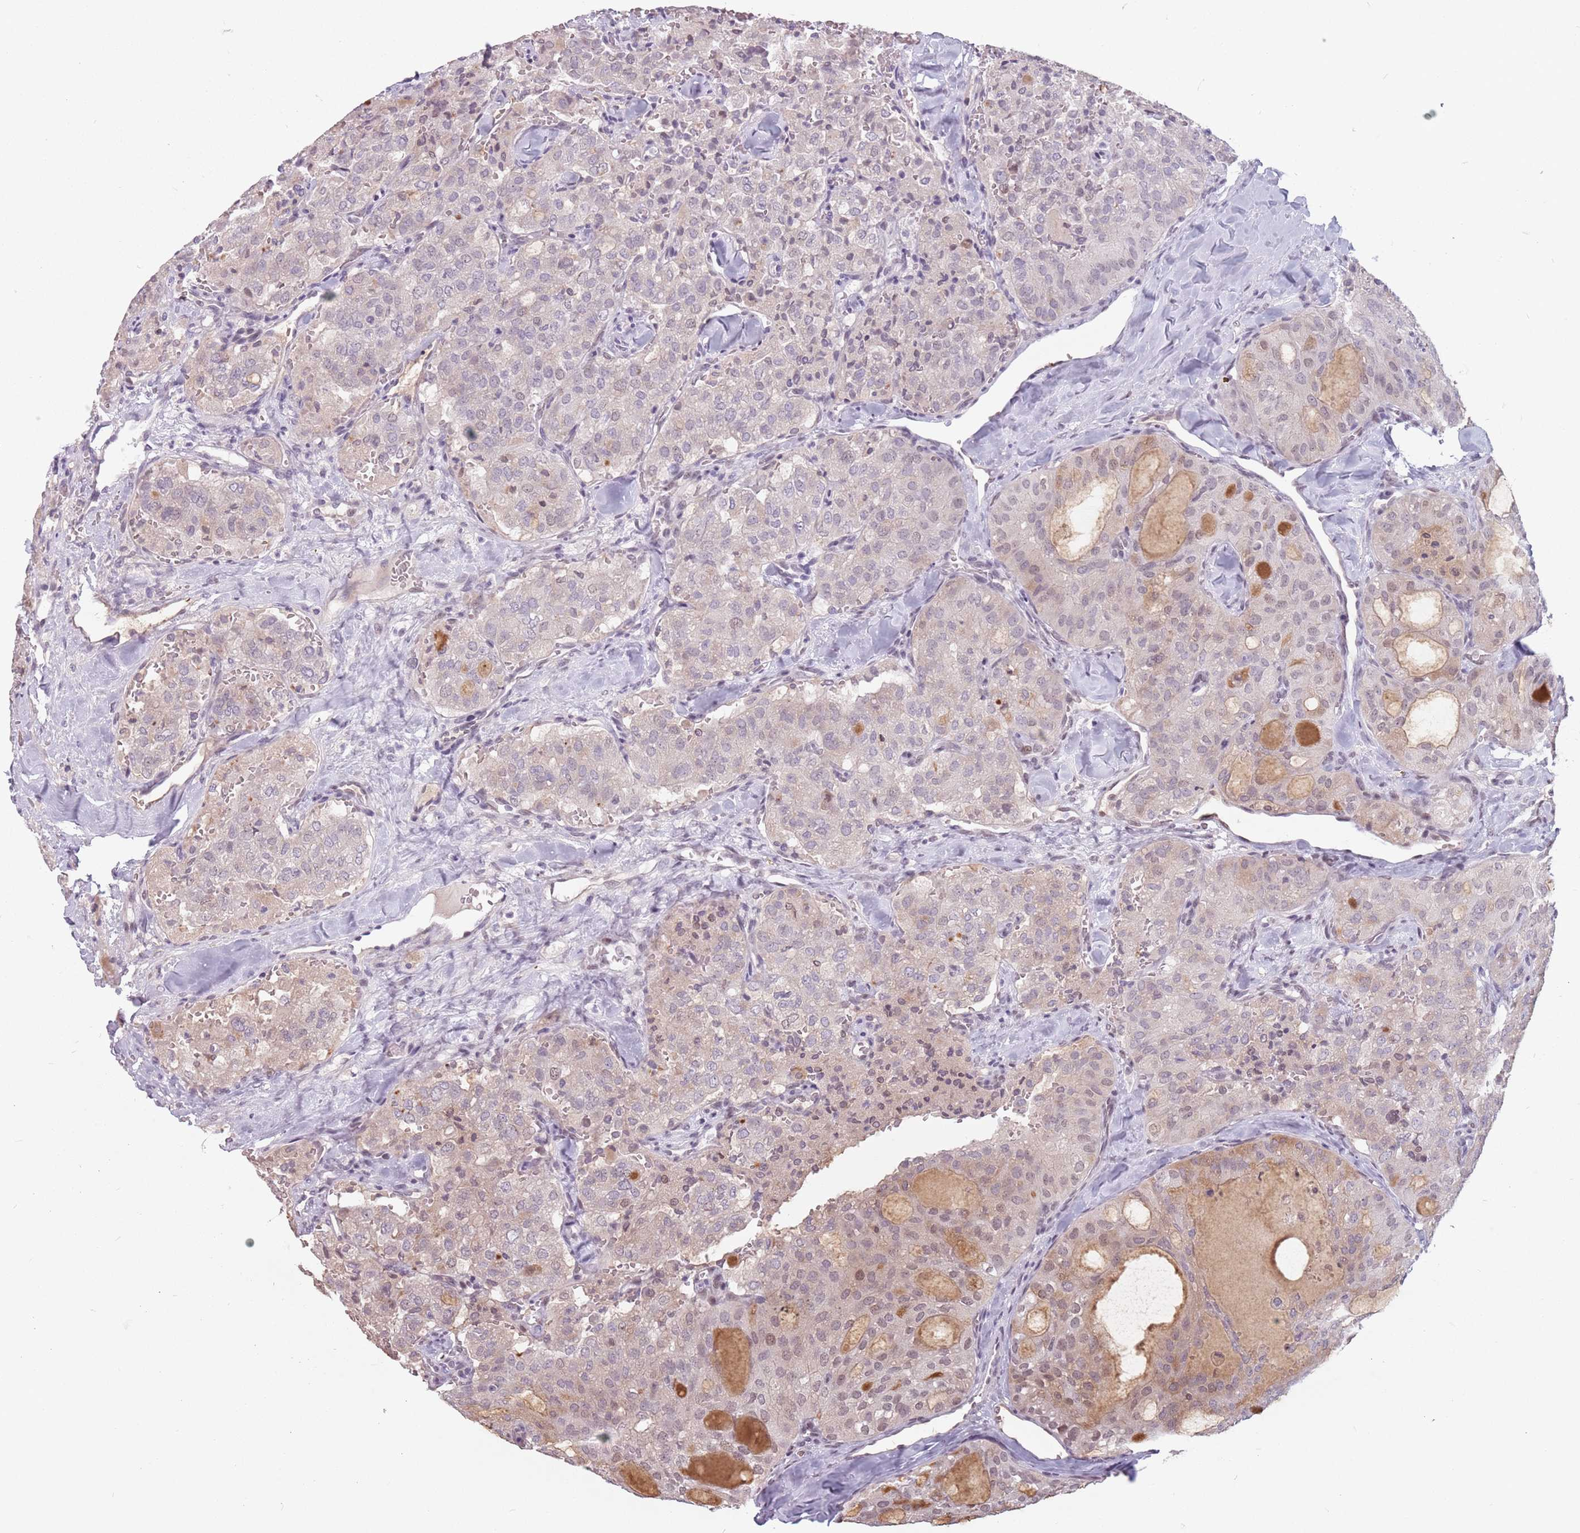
{"staining": {"intensity": "weak", "quantity": "25%-75%", "location": "cytoplasmic/membranous,nuclear"}, "tissue": "thyroid cancer", "cell_type": "Tumor cells", "image_type": "cancer", "snomed": [{"axis": "morphology", "description": "Follicular adenoma carcinoma, NOS"}, {"axis": "topography", "description": "Thyroid gland"}], "caption": "Thyroid follicular adenoma carcinoma tissue exhibits weak cytoplasmic/membranous and nuclear expression in about 25%-75% of tumor cells The staining was performed using DAB to visualize the protein expression in brown, while the nuclei were stained in blue with hematoxylin (Magnification: 20x).", "gene": "PTCHD1", "patient": {"sex": "male", "age": 75}}